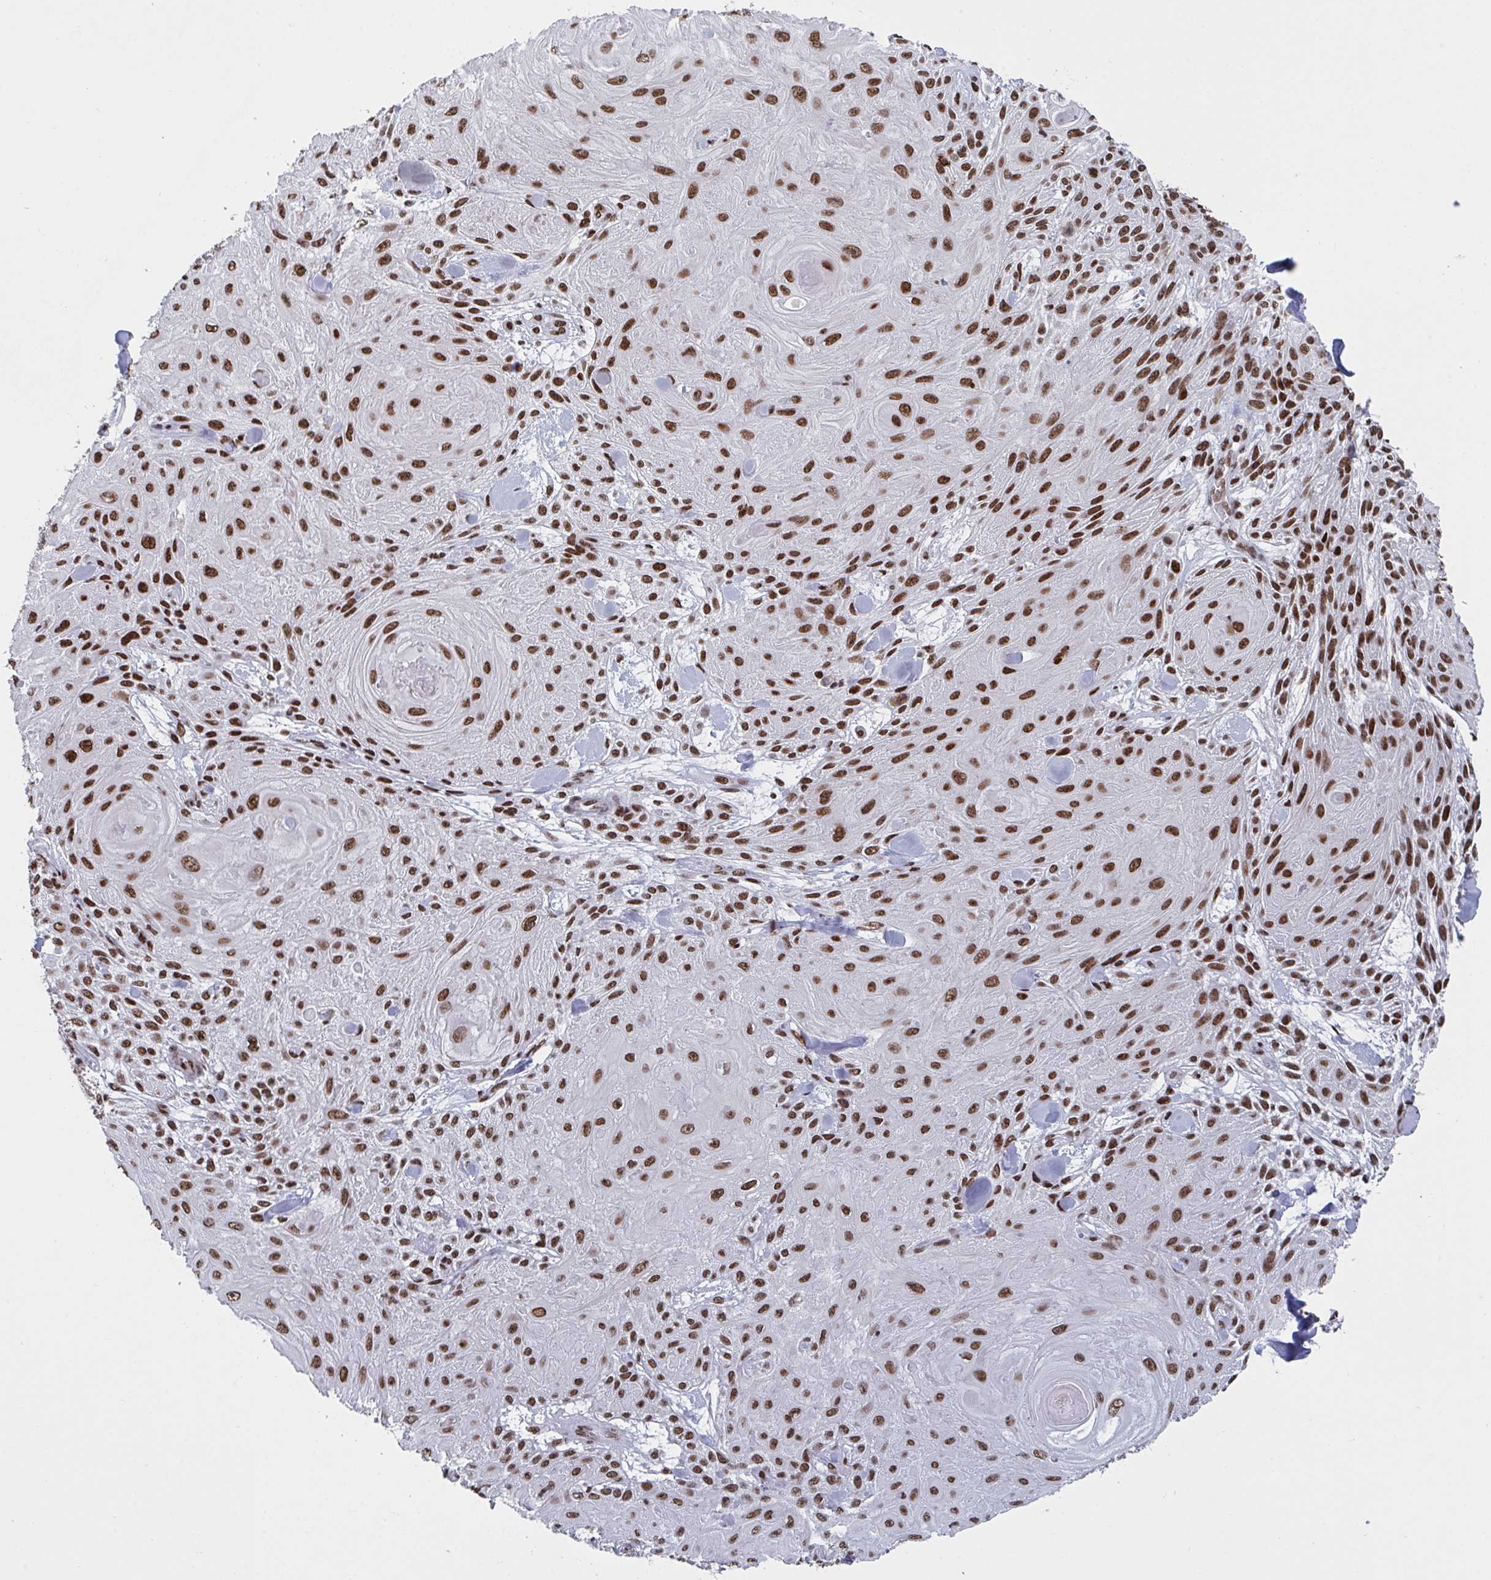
{"staining": {"intensity": "strong", "quantity": ">75%", "location": "nuclear"}, "tissue": "skin cancer", "cell_type": "Tumor cells", "image_type": "cancer", "snomed": [{"axis": "morphology", "description": "Squamous cell carcinoma, NOS"}, {"axis": "topography", "description": "Skin"}], "caption": "A brown stain shows strong nuclear staining of a protein in human skin squamous cell carcinoma tumor cells.", "gene": "ZNF607", "patient": {"sex": "male", "age": 88}}